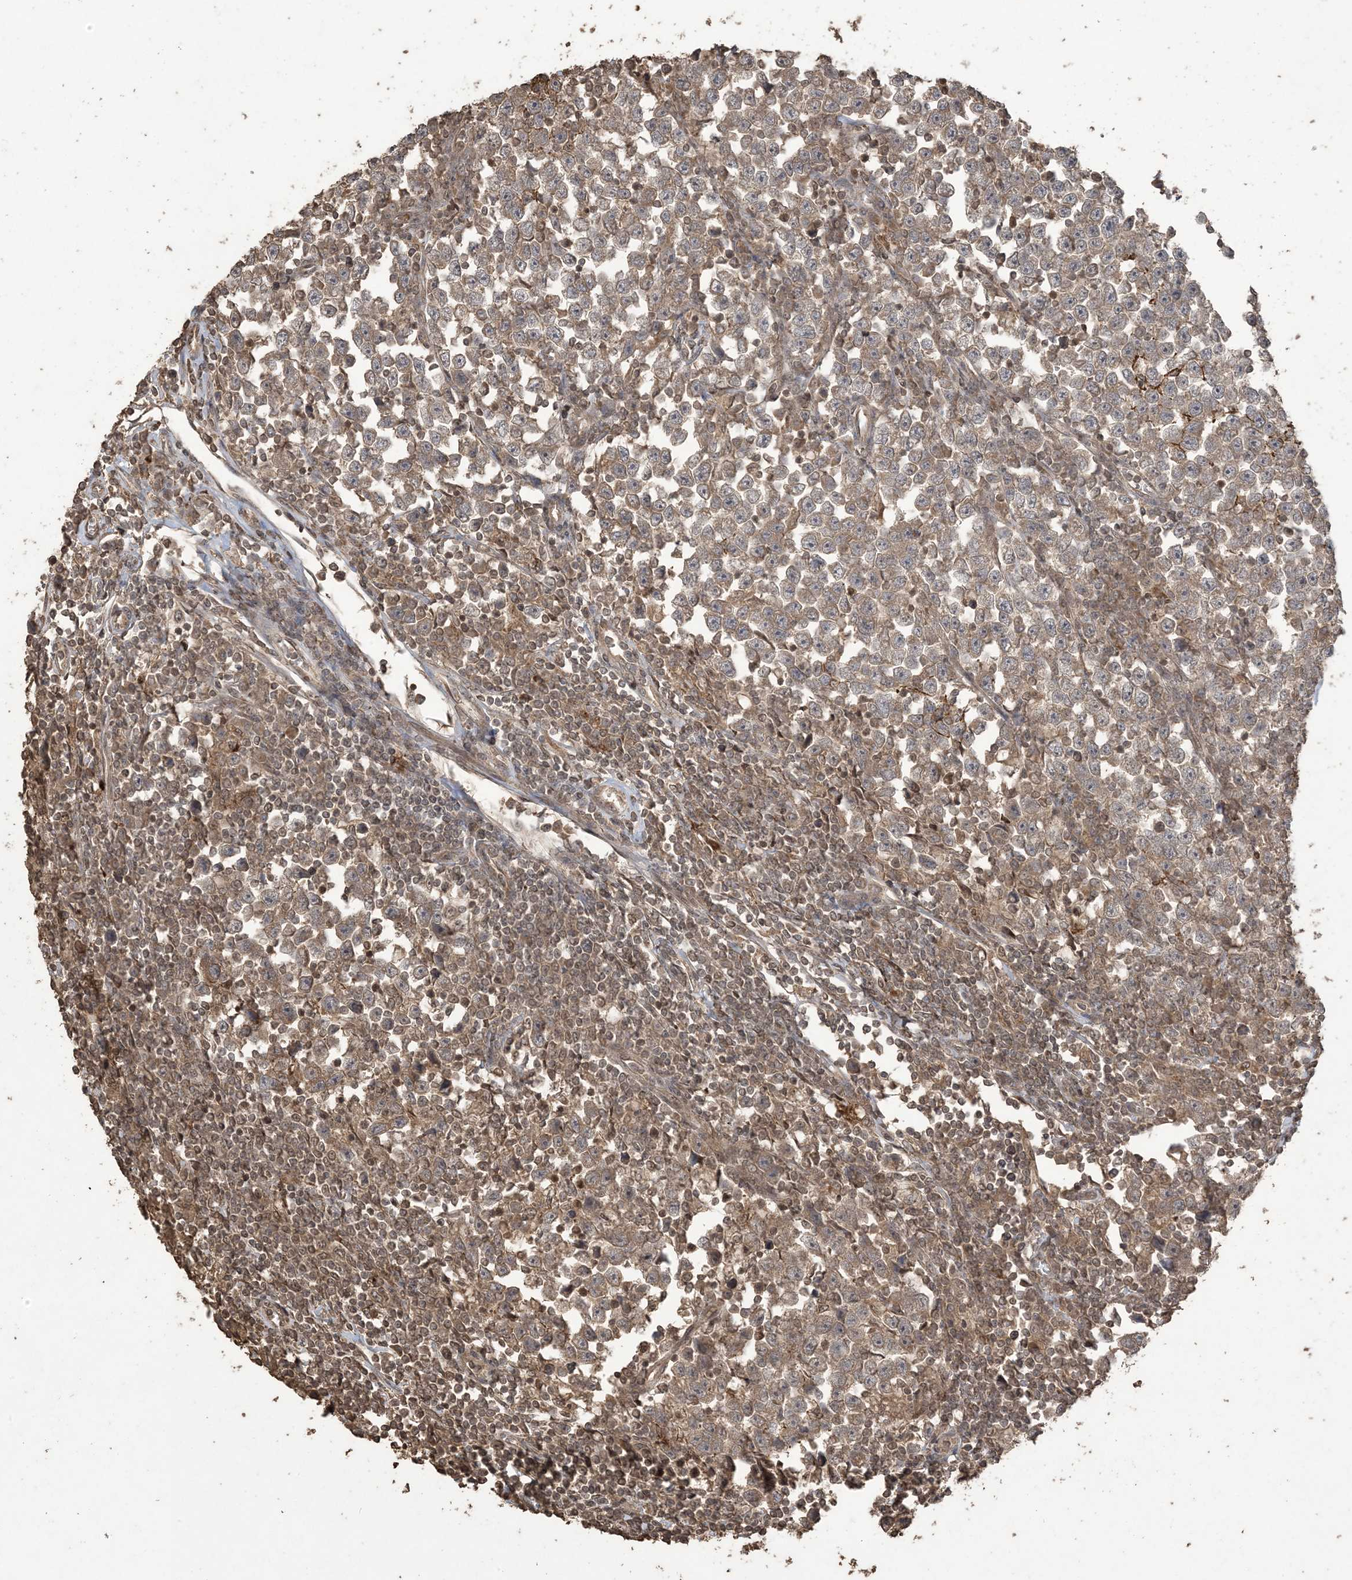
{"staining": {"intensity": "moderate", "quantity": ">75%", "location": "cytoplasmic/membranous"}, "tissue": "testis cancer", "cell_type": "Tumor cells", "image_type": "cancer", "snomed": [{"axis": "morphology", "description": "Normal tissue, NOS"}, {"axis": "morphology", "description": "Seminoma, NOS"}, {"axis": "topography", "description": "Testis"}], "caption": "Immunohistochemical staining of testis cancer displays moderate cytoplasmic/membranous protein expression in approximately >75% of tumor cells.", "gene": "EFCAB8", "patient": {"sex": "male", "age": 43}}